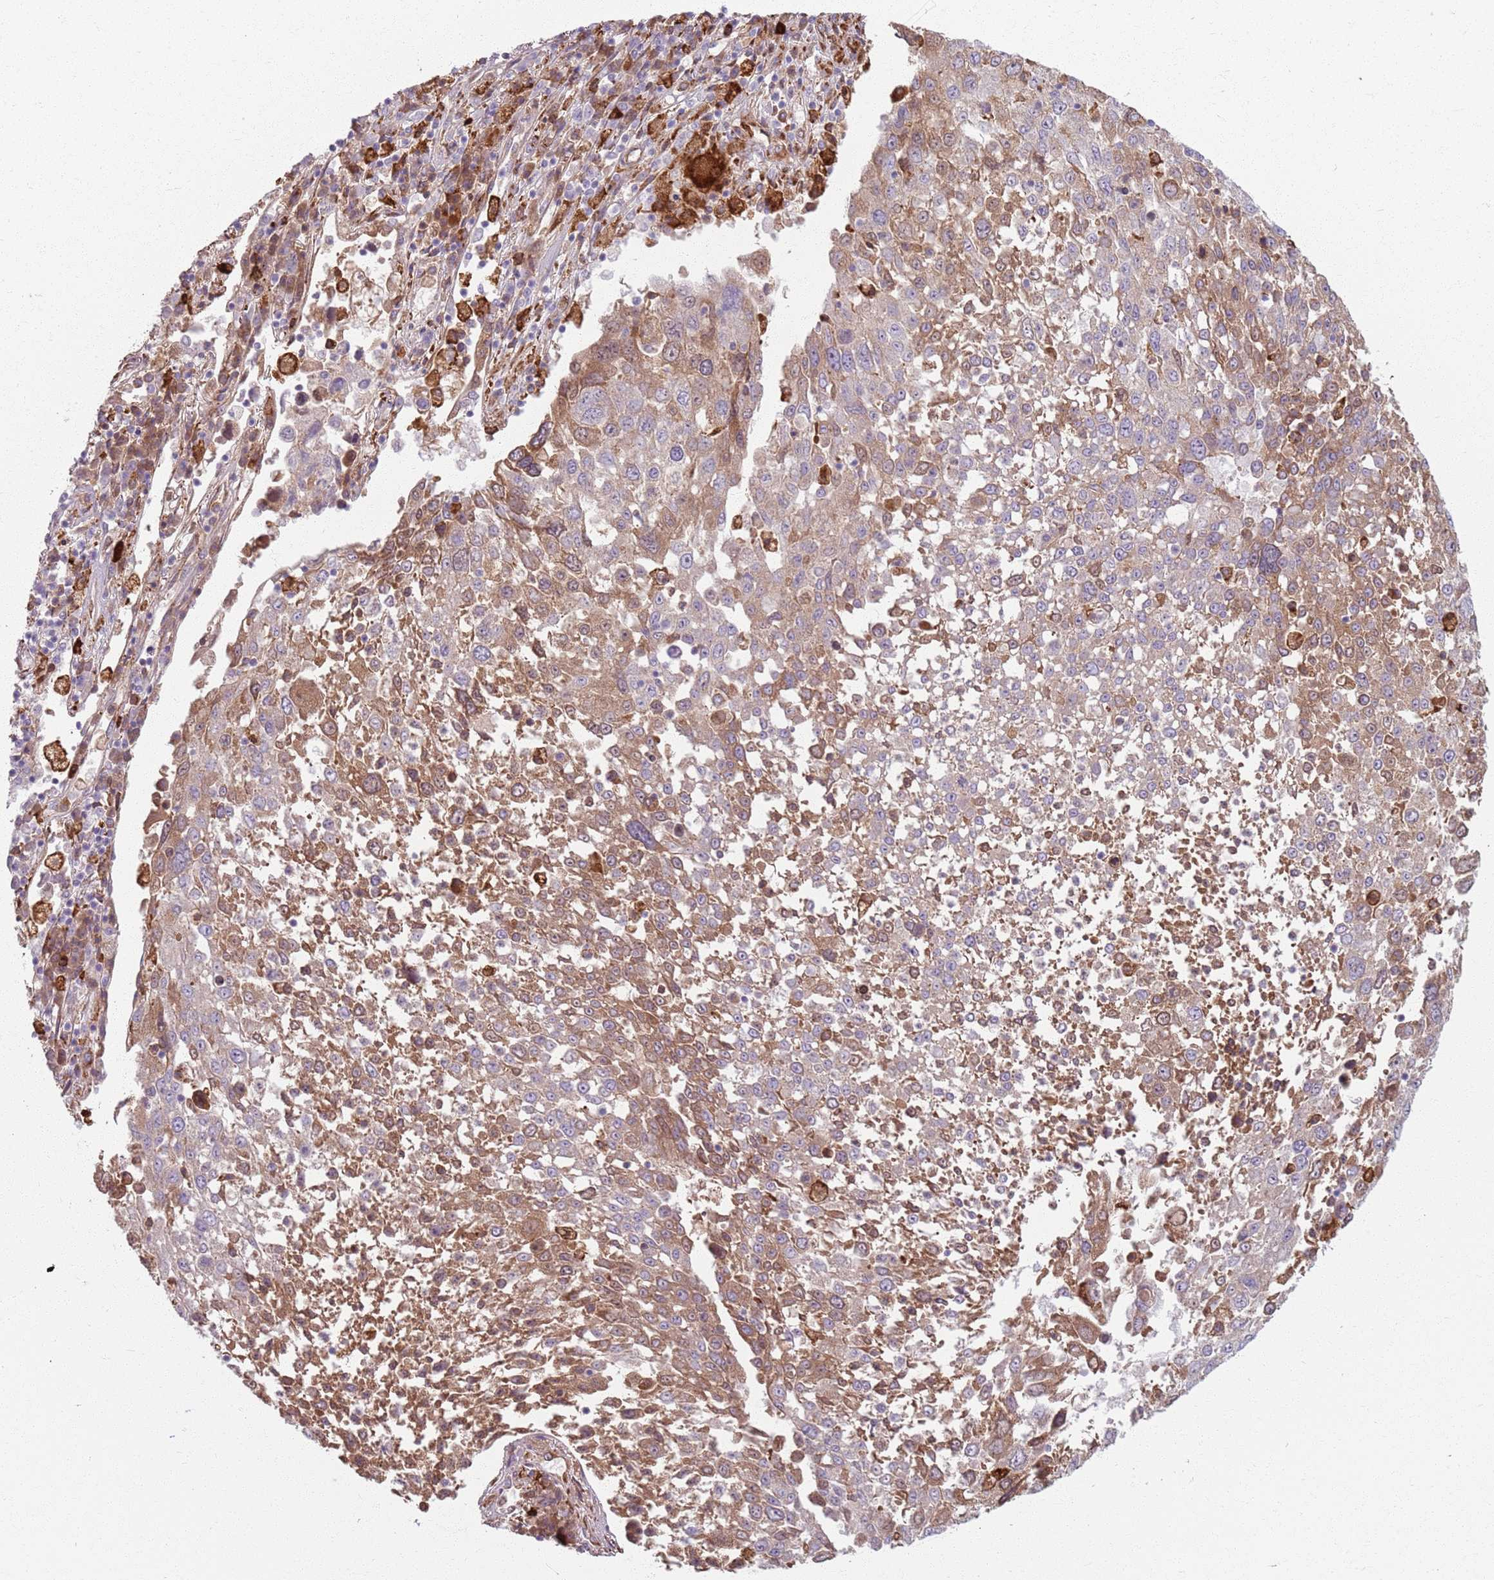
{"staining": {"intensity": "moderate", "quantity": "25%-75%", "location": "cytoplasmic/membranous"}, "tissue": "lung cancer", "cell_type": "Tumor cells", "image_type": "cancer", "snomed": [{"axis": "morphology", "description": "Squamous cell carcinoma, NOS"}, {"axis": "topography", "description": "Lung"}], "caption": "Lung cancer was stained to show a protein in brown. There is medium levels of moderate cytoplasmic/membranous staining in about 25%-75% of tumor cells.", "gene": "COLGALT1", "patient": {"sex": "male", "age": 65}}